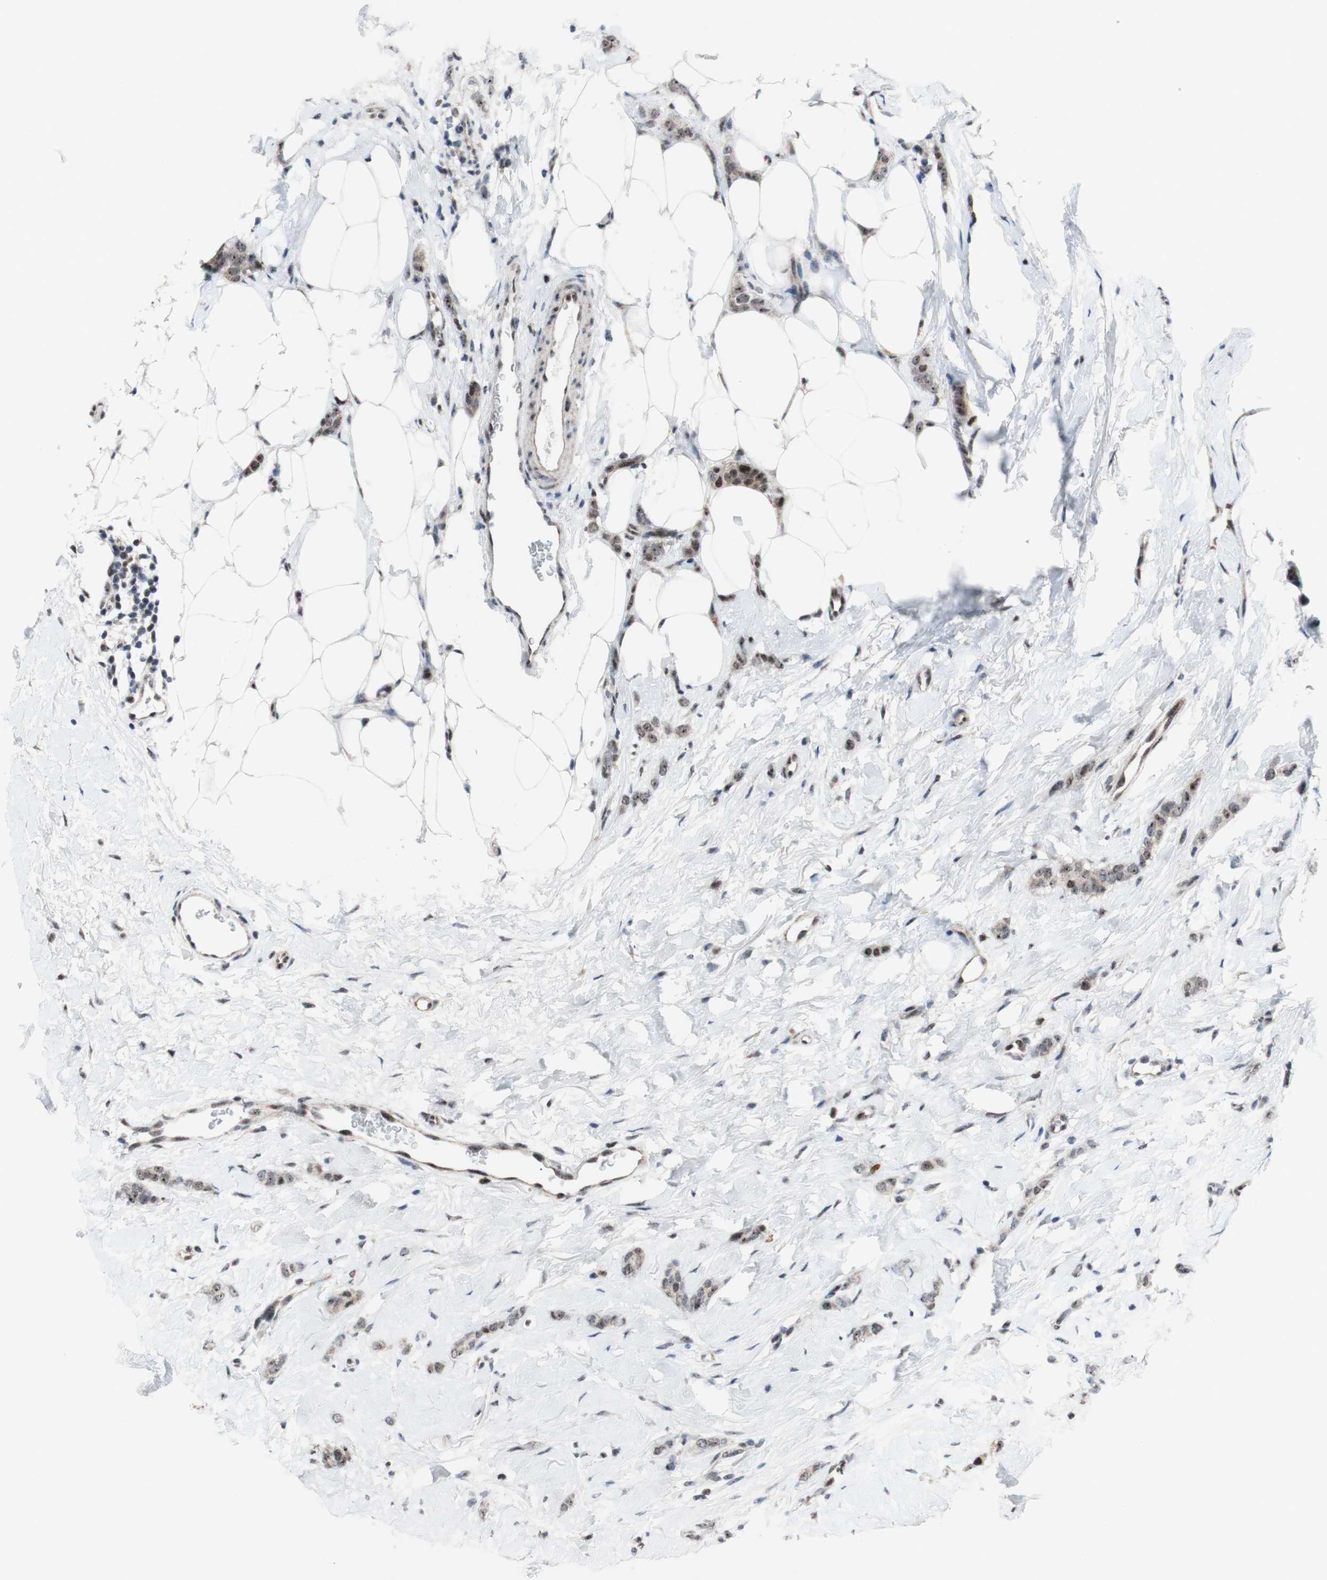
{"staining": {"intensity": "weak", "quantity": ">75%", "location": "nuclear"}, "tissue": "breast cancer", "cell_type": "Tumor cells", "image_type": "cancer", "snomed": [{"axis": "morphology", "description": "Lobular carcinoma"}, {"axis": "topography", "description": "Skin"}, {"axis": "topography", "description": "Breast"}], "caption": "Protein expression analysis of human lobular carcinoma (breast) reveals weak nuclear positivity in approximately >75% of tumor cells.", "gene": "POLR1A", "patient": {"sex": "female", "age": 46}}